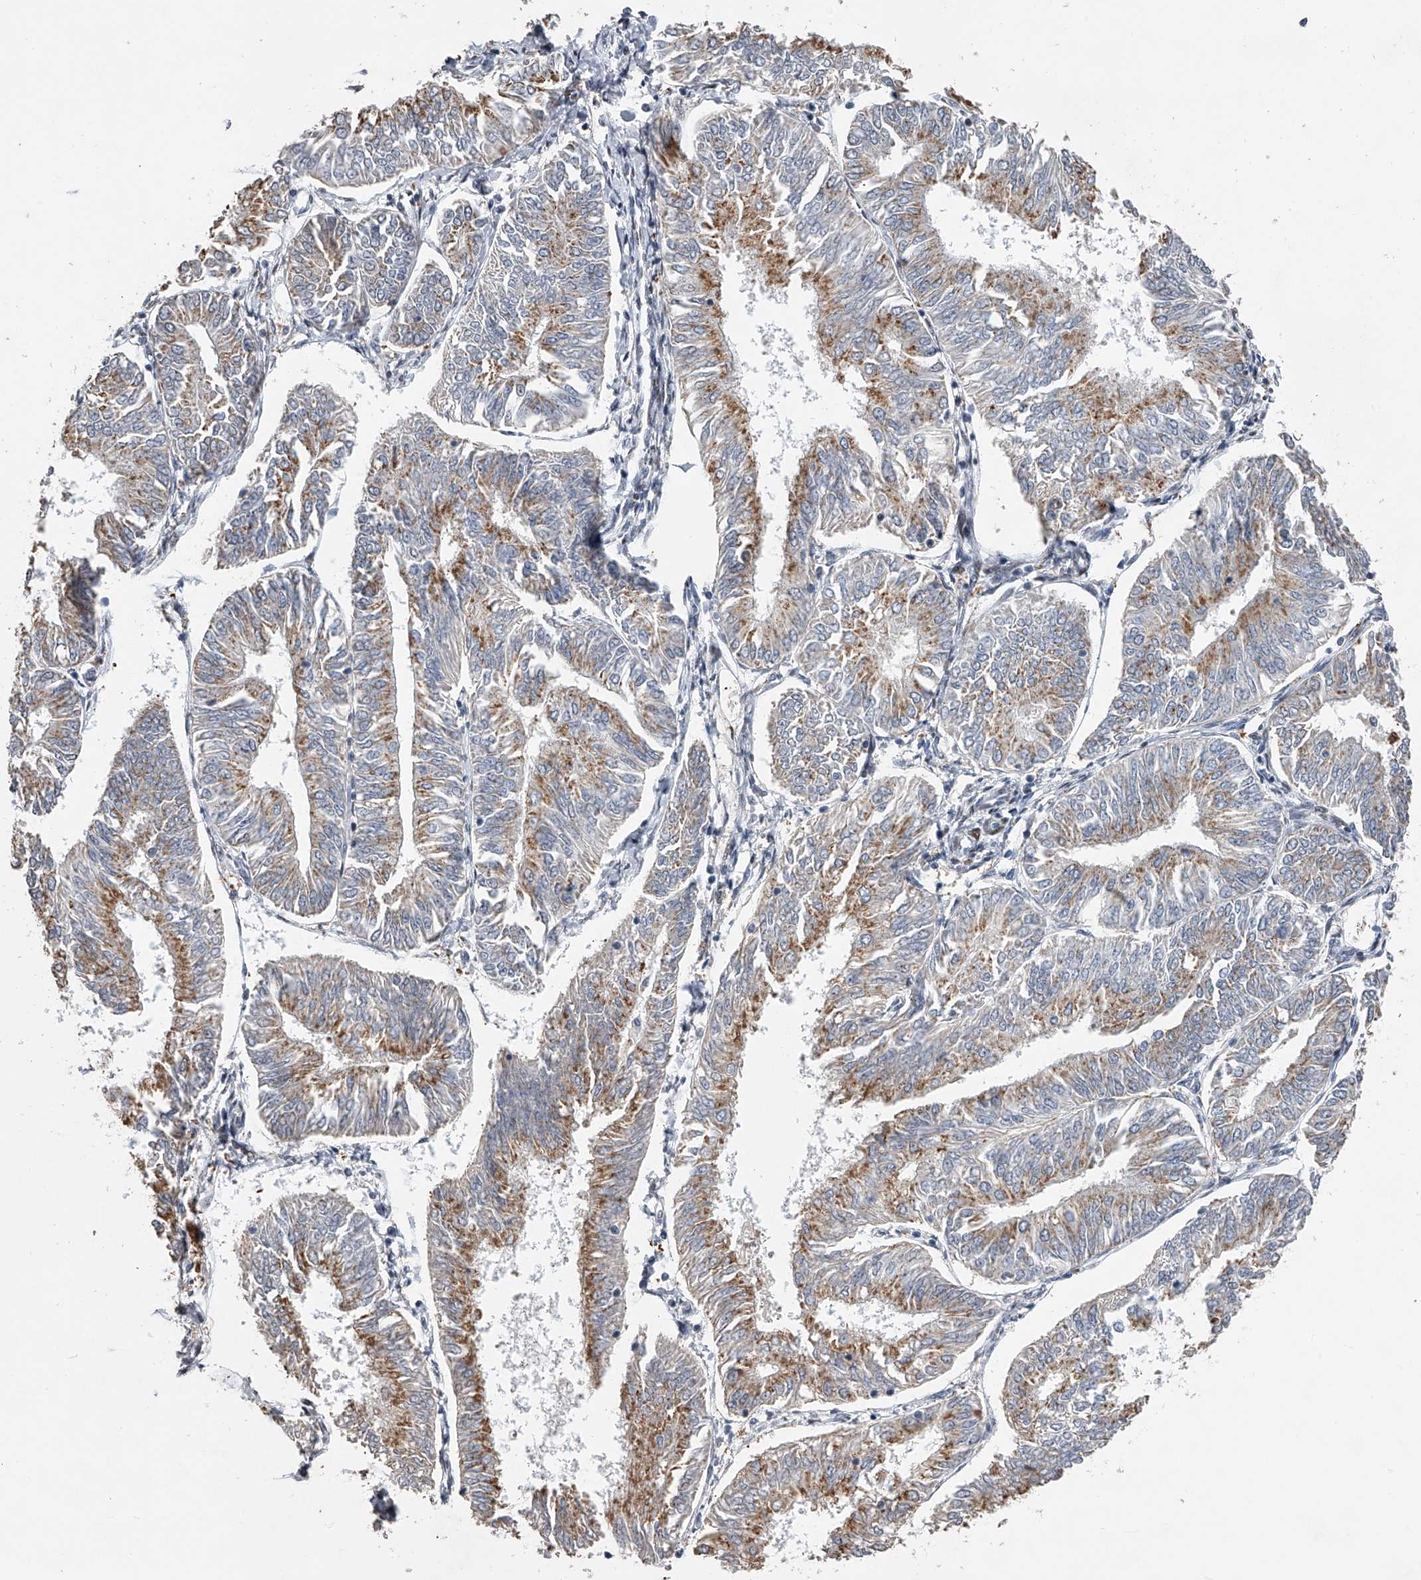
{"staining": {"intensity": "moderate", "quantity": "<25%", "location": "cytoplasmic/membranous"}, "tissue": "endometrial cancer", "cell_type": "Tumor cells", "image_type": "cancer", "snomed": [{"axis": "morphology", "description": "Adenocarcinoma, NOS"}, {"axis": "topography", "description": "Endometrium"}], "caption": "Protein expression analysis of human endometrial cancer reveals moderate cytoplasmic/membranous staining in approximately <25% of tumor cells.", "gene": "RWDD2A", "patient": {"sex": "female", "age": 58}}